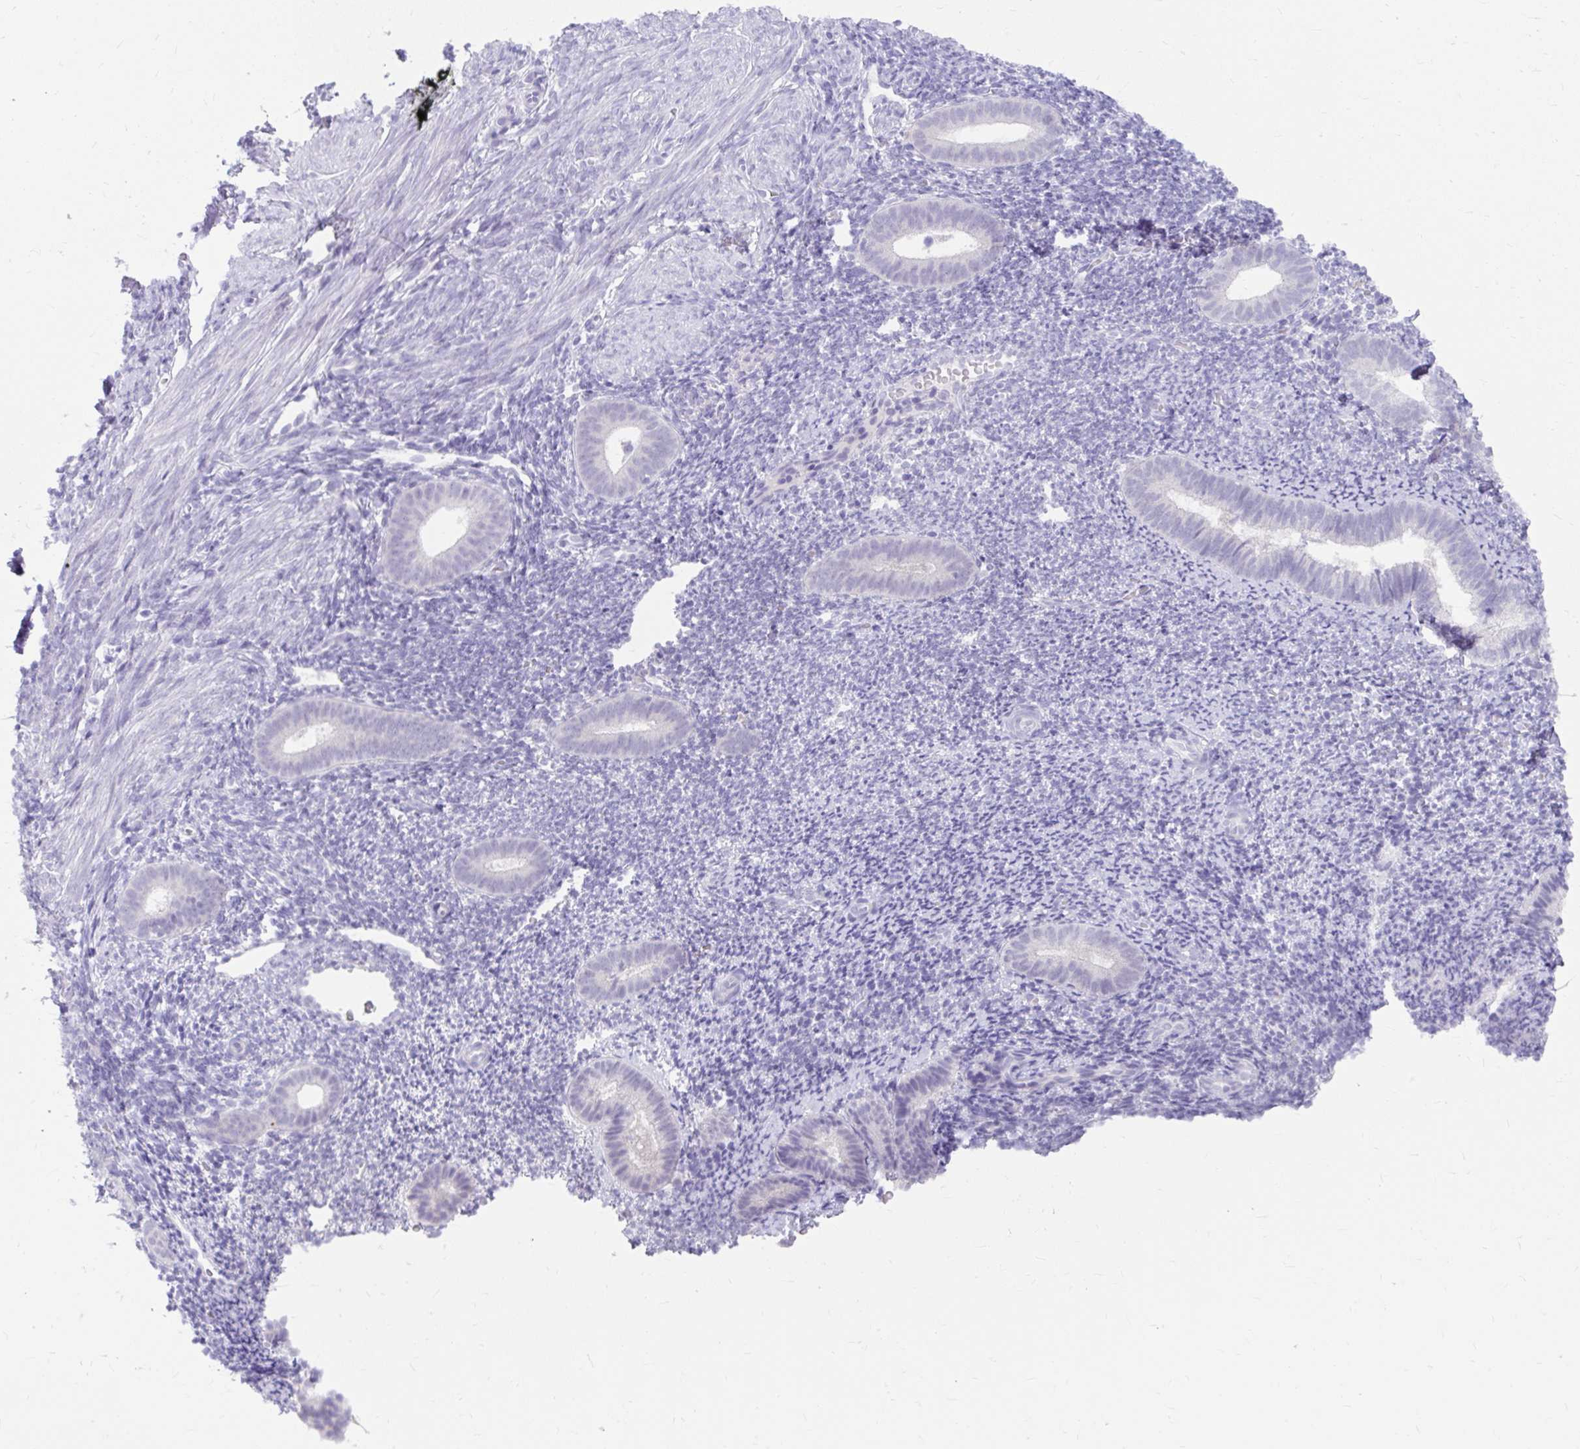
{"staining": {"intensity": "negative", "quantity": "none", "location": "none"}, "tissue": "endometrium", "cell_type": "Cells in endometrial stroma", "image_type": "normal", "snomed": [{"axis": "morphology", "description": "Normal tissue, NOS"}, {"axis": "topography", "description": "Endometrium"}], "caption": "Micrograph shows no protein positivity in cells in endometrial stroma of benign endometrium. (Stains: DAB (3,3'-diaminobenzidine) immunohistochemistry with hematoxylin counter stain, Microscopy: brightfield microscopy at high magnification).", "gene": "UGT3A2", "patient": {"sex": "female", "age": 39}}